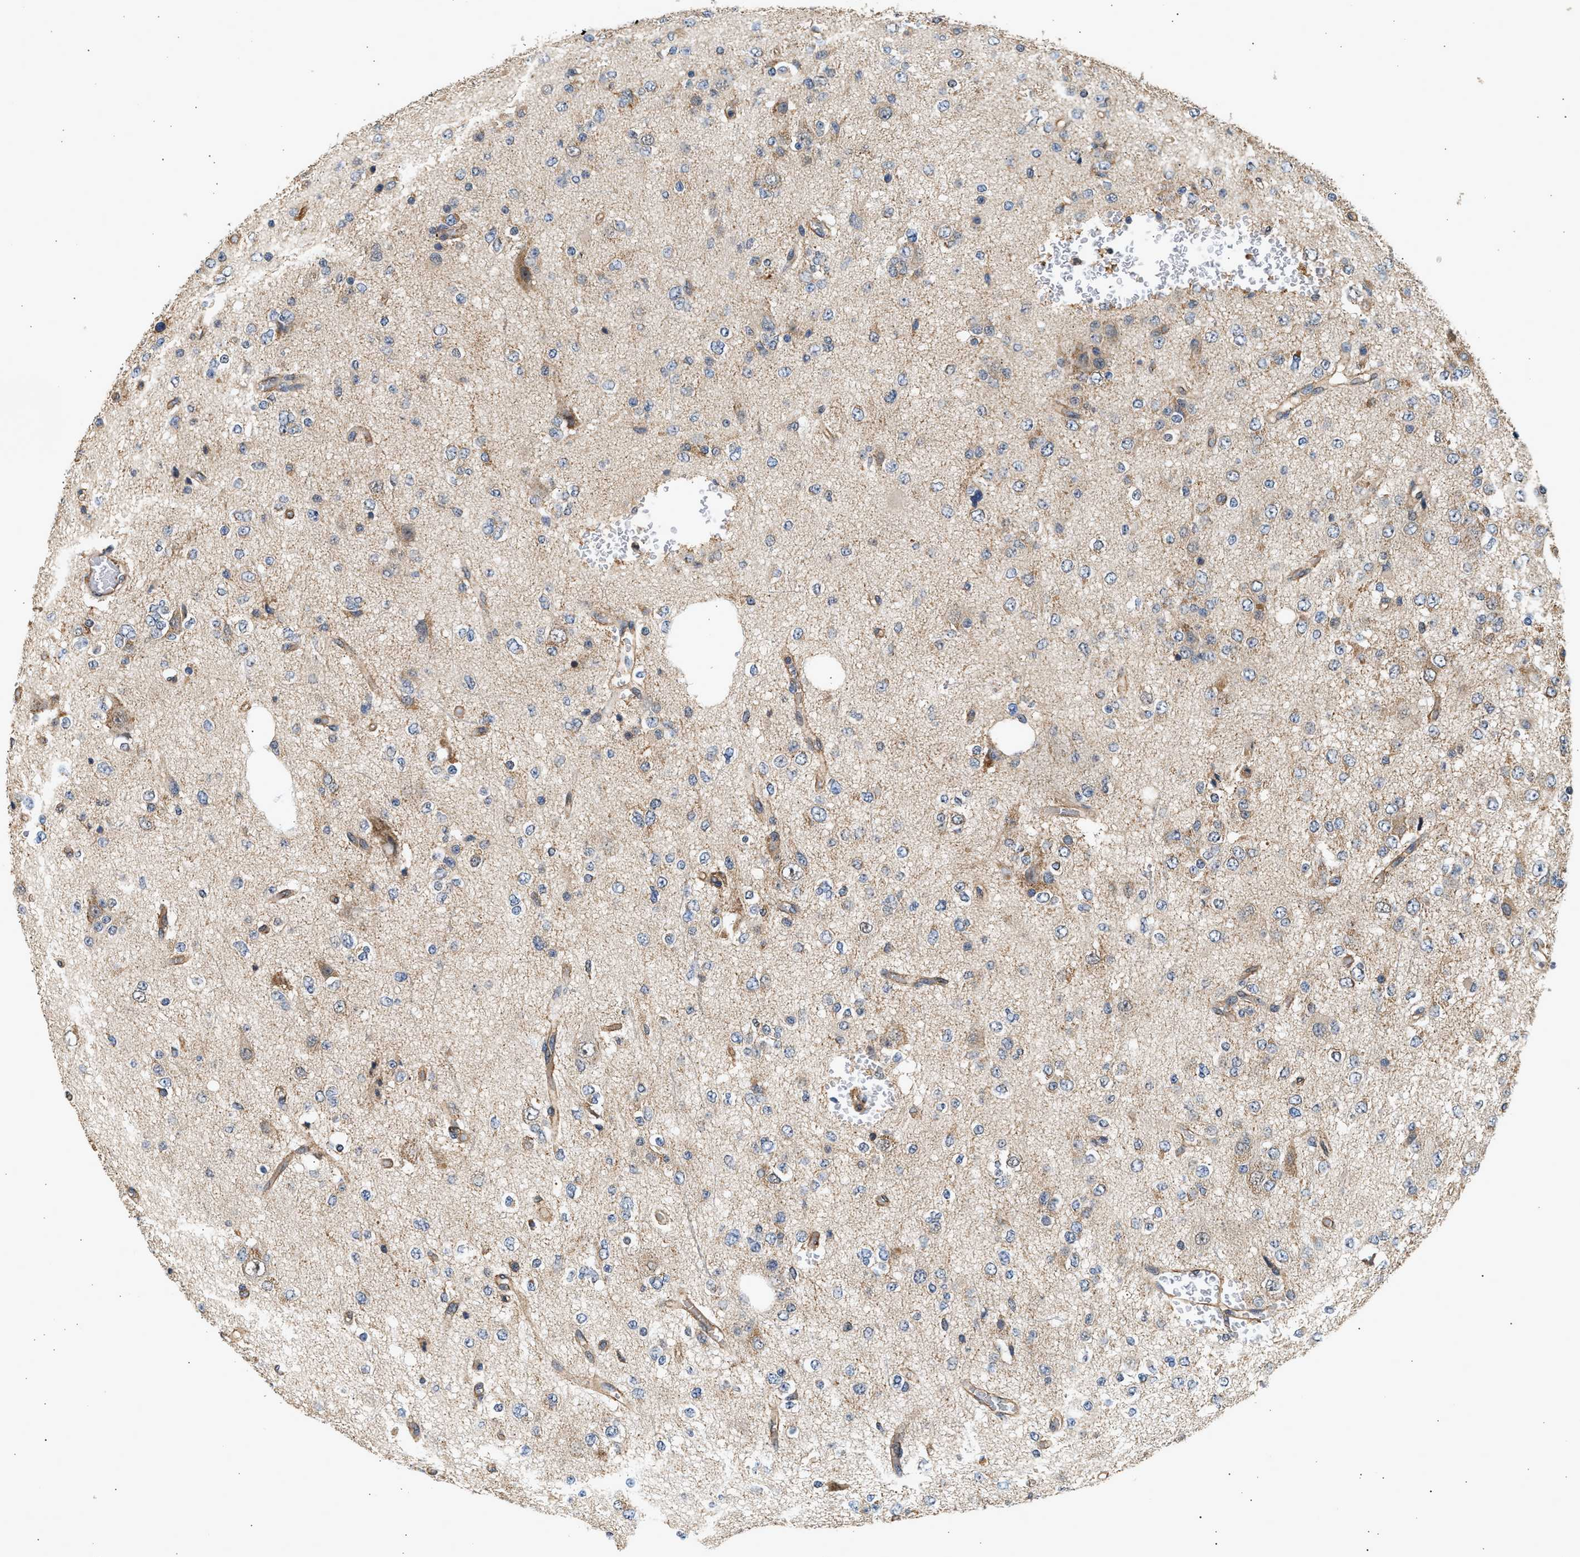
{"staining": {"intensity": "weak", "quantity": "<25%", "location": "cytoplasmic/membranous"}, "tissue": "glioma", "cell_type": "Tumor cells", "image_type": "cancer", "snomed": [{"axis": "morphology", "description": "Glioma, malignant, Low grade"}, {"axis": "topography", "description": "Brain"}], "caption": "This is a histopathology image of IHC staining of glioma, which shows no positivity in tumor cells.", "gene": "DUSP14", "patient": {"sex": "male", "age": 38}}